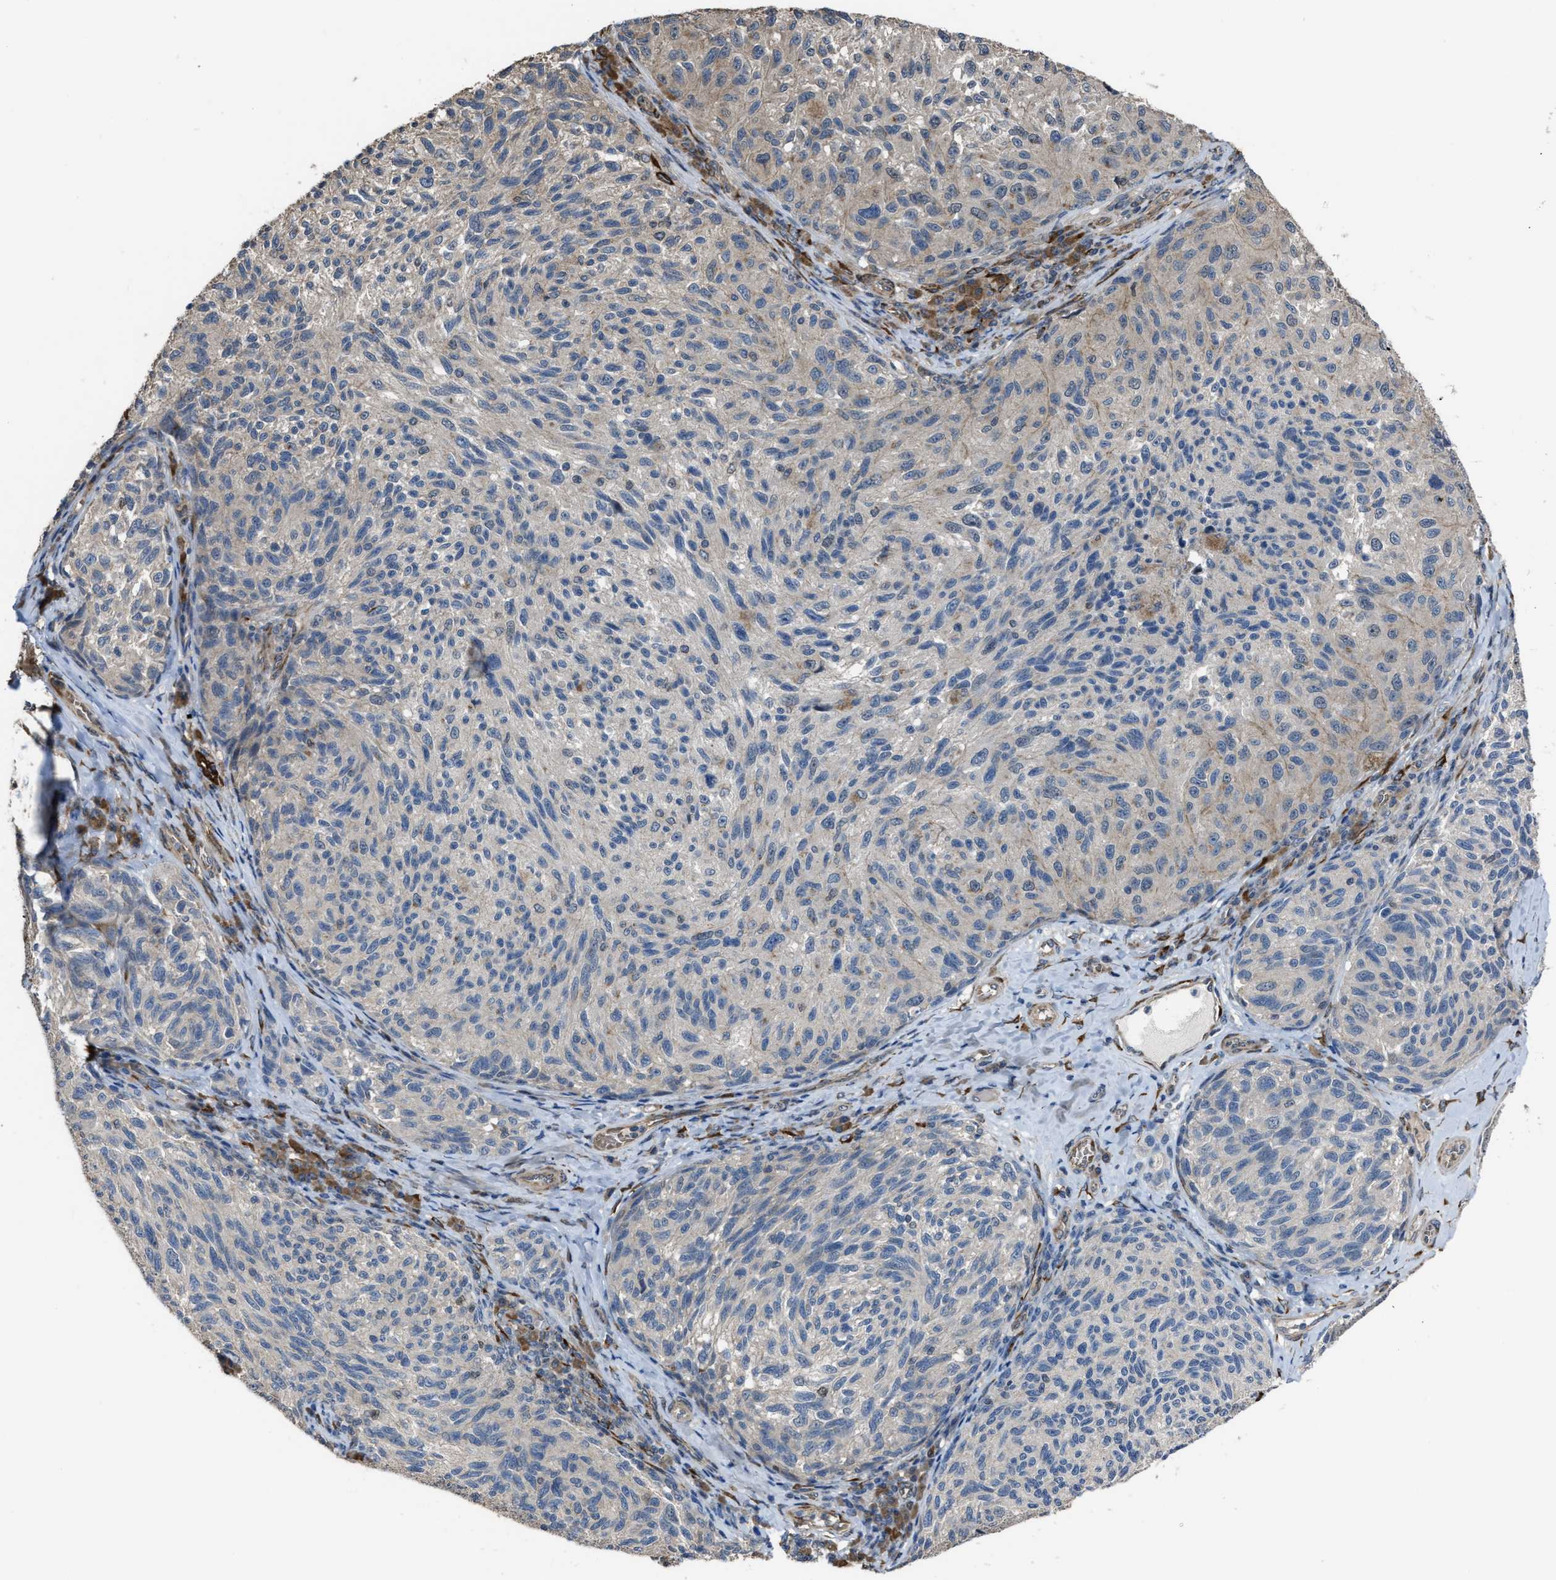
{"staining": {"intensity": "weak", "quantity": "<25%", "location": "cytoplasmic/membranous"}, "tissue": "melanoma", "cell_type": "Tumor cells", "image_type": "cancer", "snomed": [{"axis": "morphology", "description": "Malignant melanoma, NOS"}, {"axis": "topography", "description": "Skin"}], "caption": "Photomicrograph shows no significant protein expression in tumor cells of melanoma. (DAB IHC visualized using brightfield microscopy, high magnification).", "gene": "SELENOM", "patient": {"sex": "female", "age": 73}}